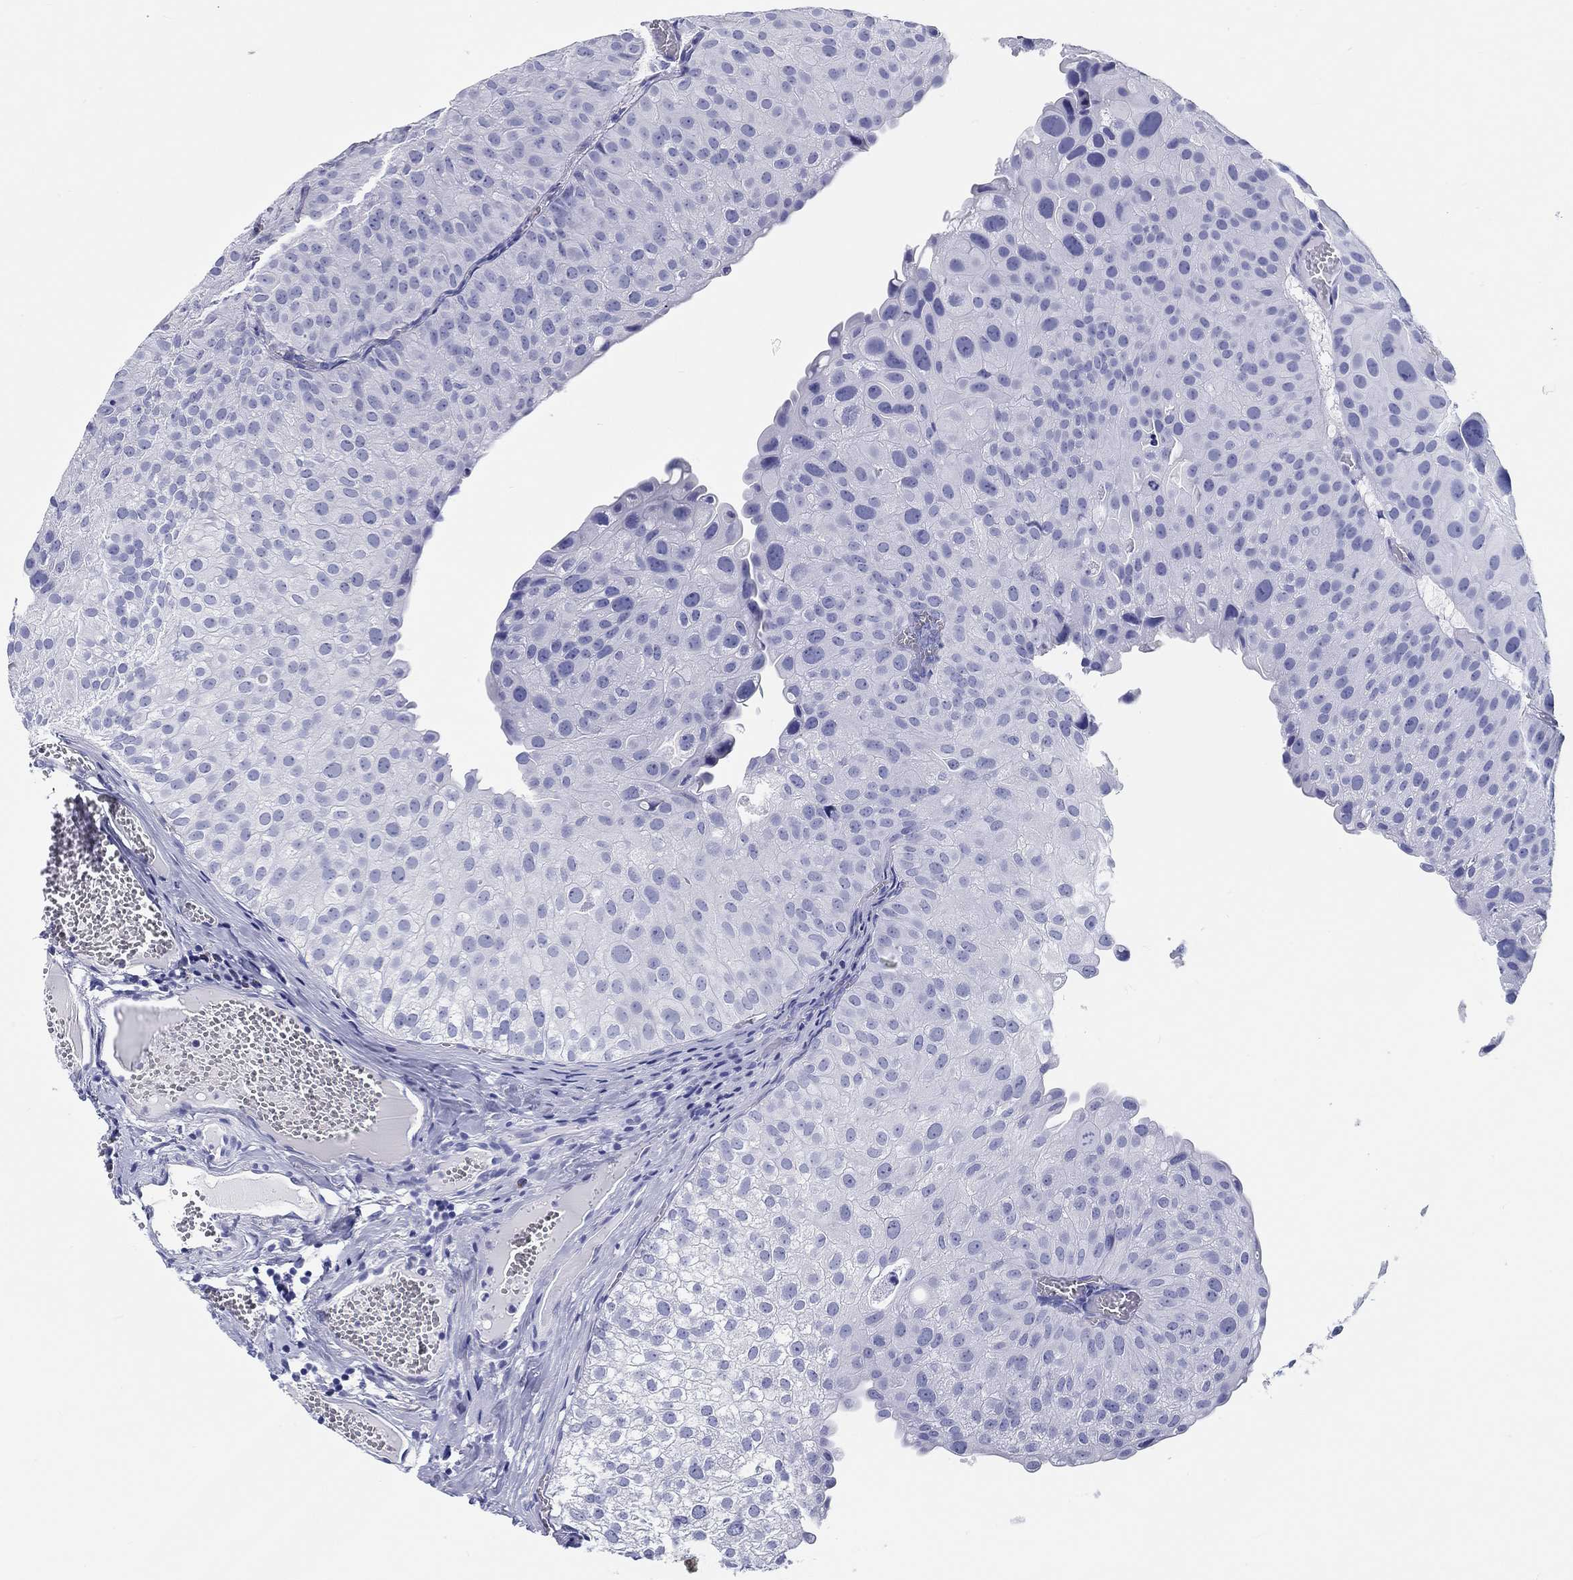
{"staining": {"intensity": "negative", "quantity": "none", "location": "none"}, "tissue": "urothelial cancer", "cell_type": "Tumor cells", "image_type": "cancer", "snomed": [{"axis": "morphology", "description": "Urothelial carcinoma, Low grade"}, {"axis": "topography", "description": "Urinary bladder"}], "caption": "Protein analysis of low-grade urothelial carcinoma reveals no significant staining in tumor cells.", "gene": "H1-1", "patient": {"sex": "female", "age": 78}}